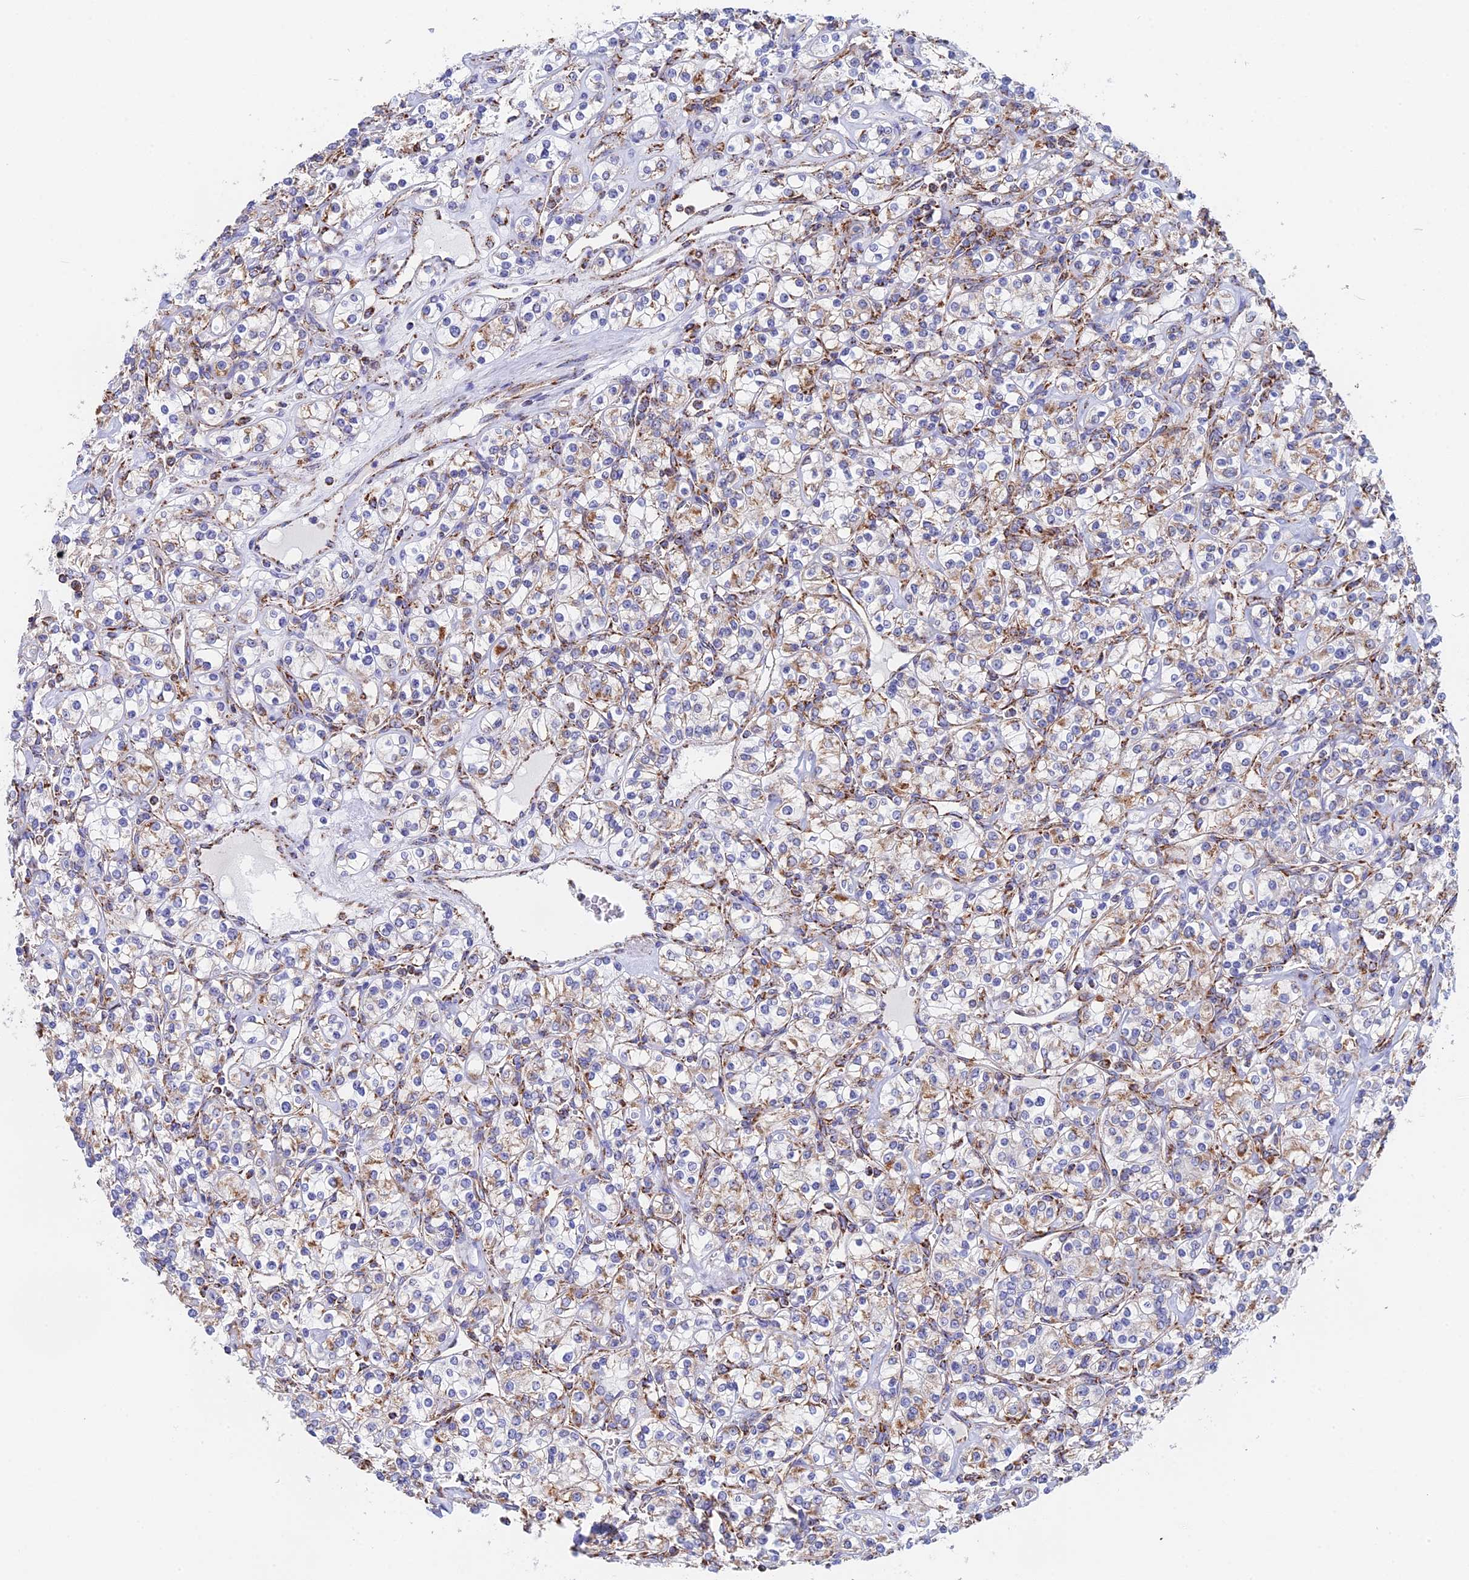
{"staining": {"intensity": "weak", "quantity": "<25%", "location": "cytoplasmic/membranous"}, "tissue": "renal cancer", "cell_type": "Tumor cells", "image_type": "cancer", "snomed": [{"axis": "morphology", "description": "Adenocarcinoma, NOS"}, {"axis": "topography", "description": "Kidney"}], "caption": "Adenocarcinoma (renal) was stained to show a protein in brown. There is no significant staining in tumor cells. (DAB immunohistochemistry (IHC) with hematoxylin counter stain).", "gene": "NDUFA5", "patient": {"sex": "male", "age": 77}}